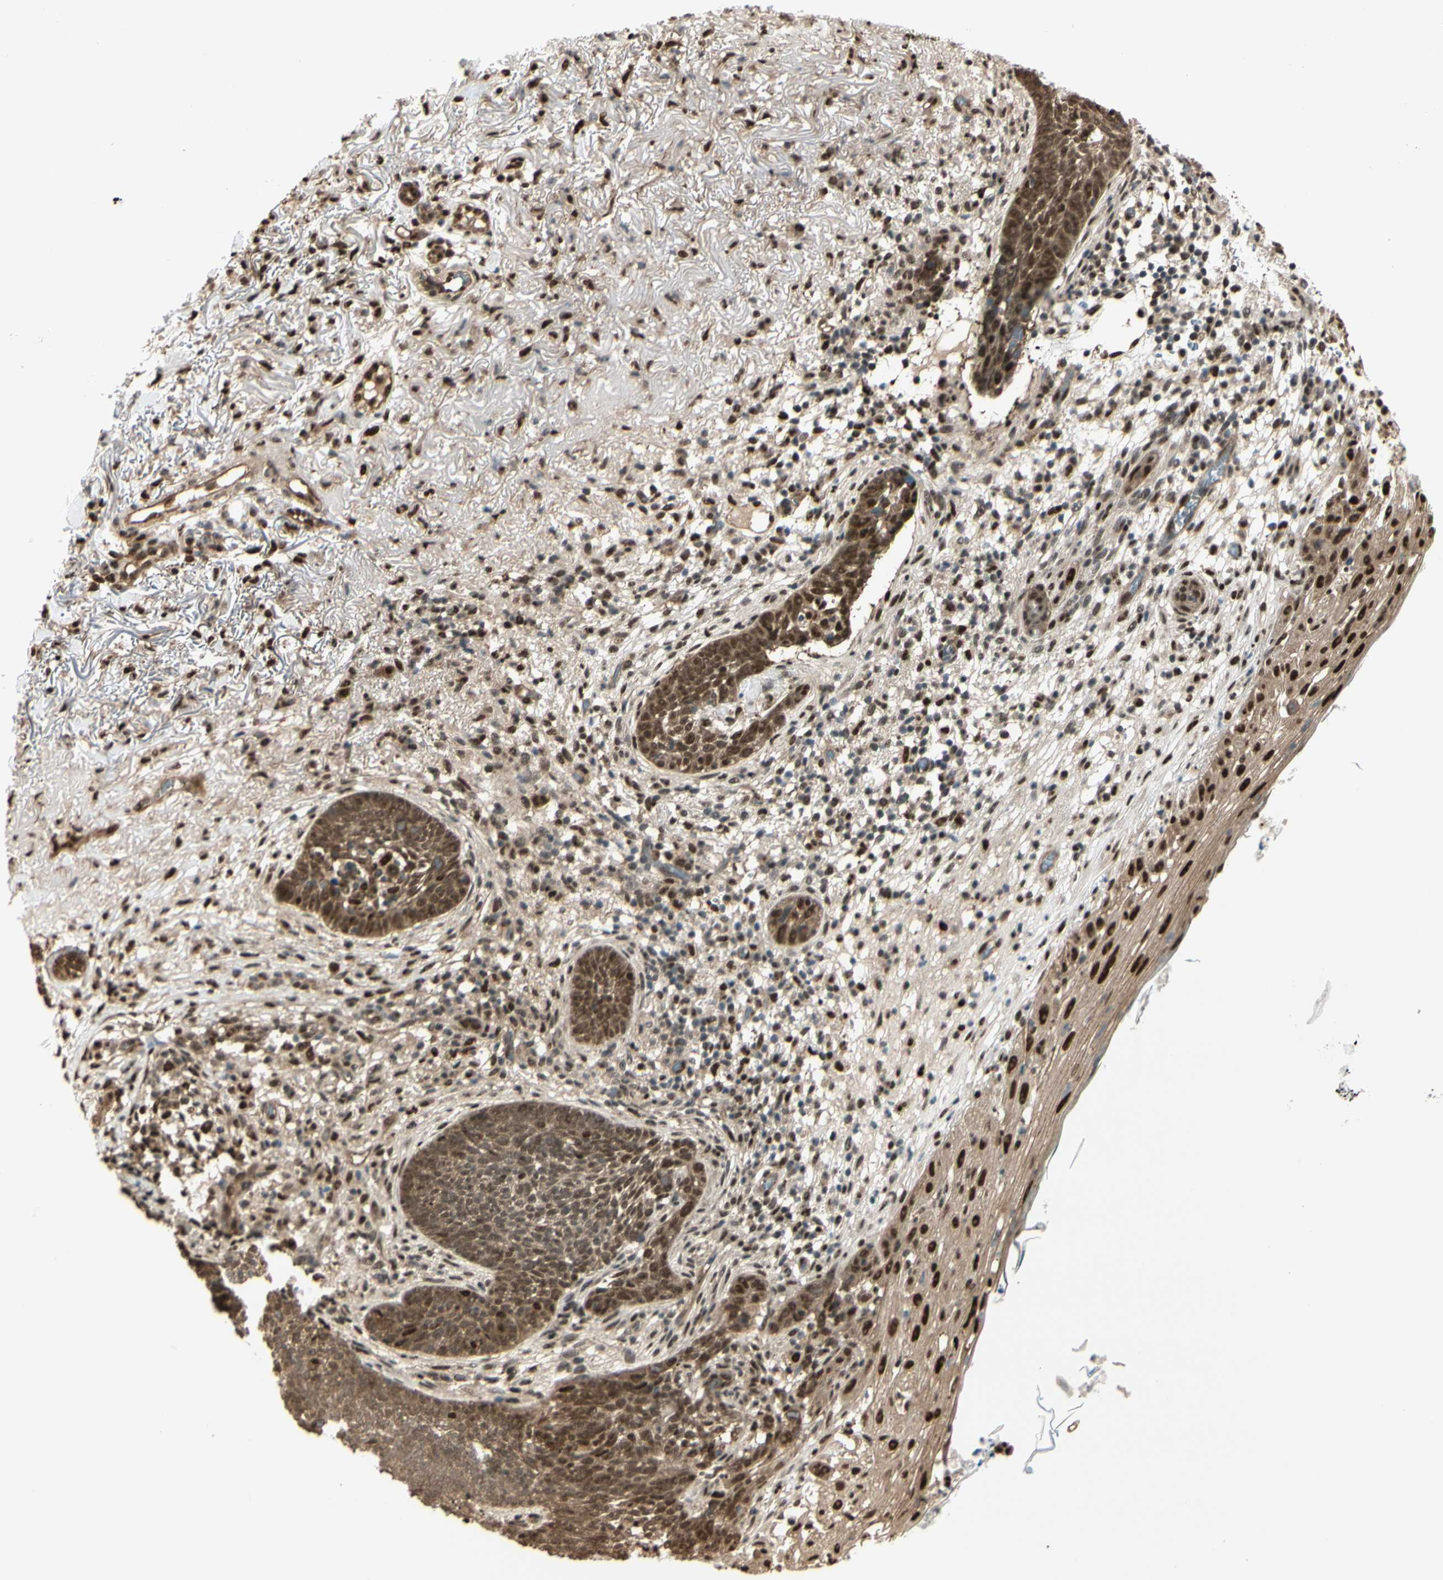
{"staining": {"intensity": "moderate", "quantity": ">75%", "location": "cytoplasmic/membranous,nuclear"}, "tissue": "skin cancer", "cell_type": "Tumor cells", "image_type": "cancer", "snomed": [{"axis": "morphology", "description": "Basal cell carcinoma"}, {"axis": "topography", "description": "Skin"}], "caption": "A high-resolution photomicrograph shows immunohistochemistry (IHC) staining of basal cell carcinoma (skin), which demonstrates moderate cytoplasmic/membranous and nuclear positivity in approximately >75% of tumor cells.", "gene": "HSF1", "patient": {"sex": "female", "age": 70}}